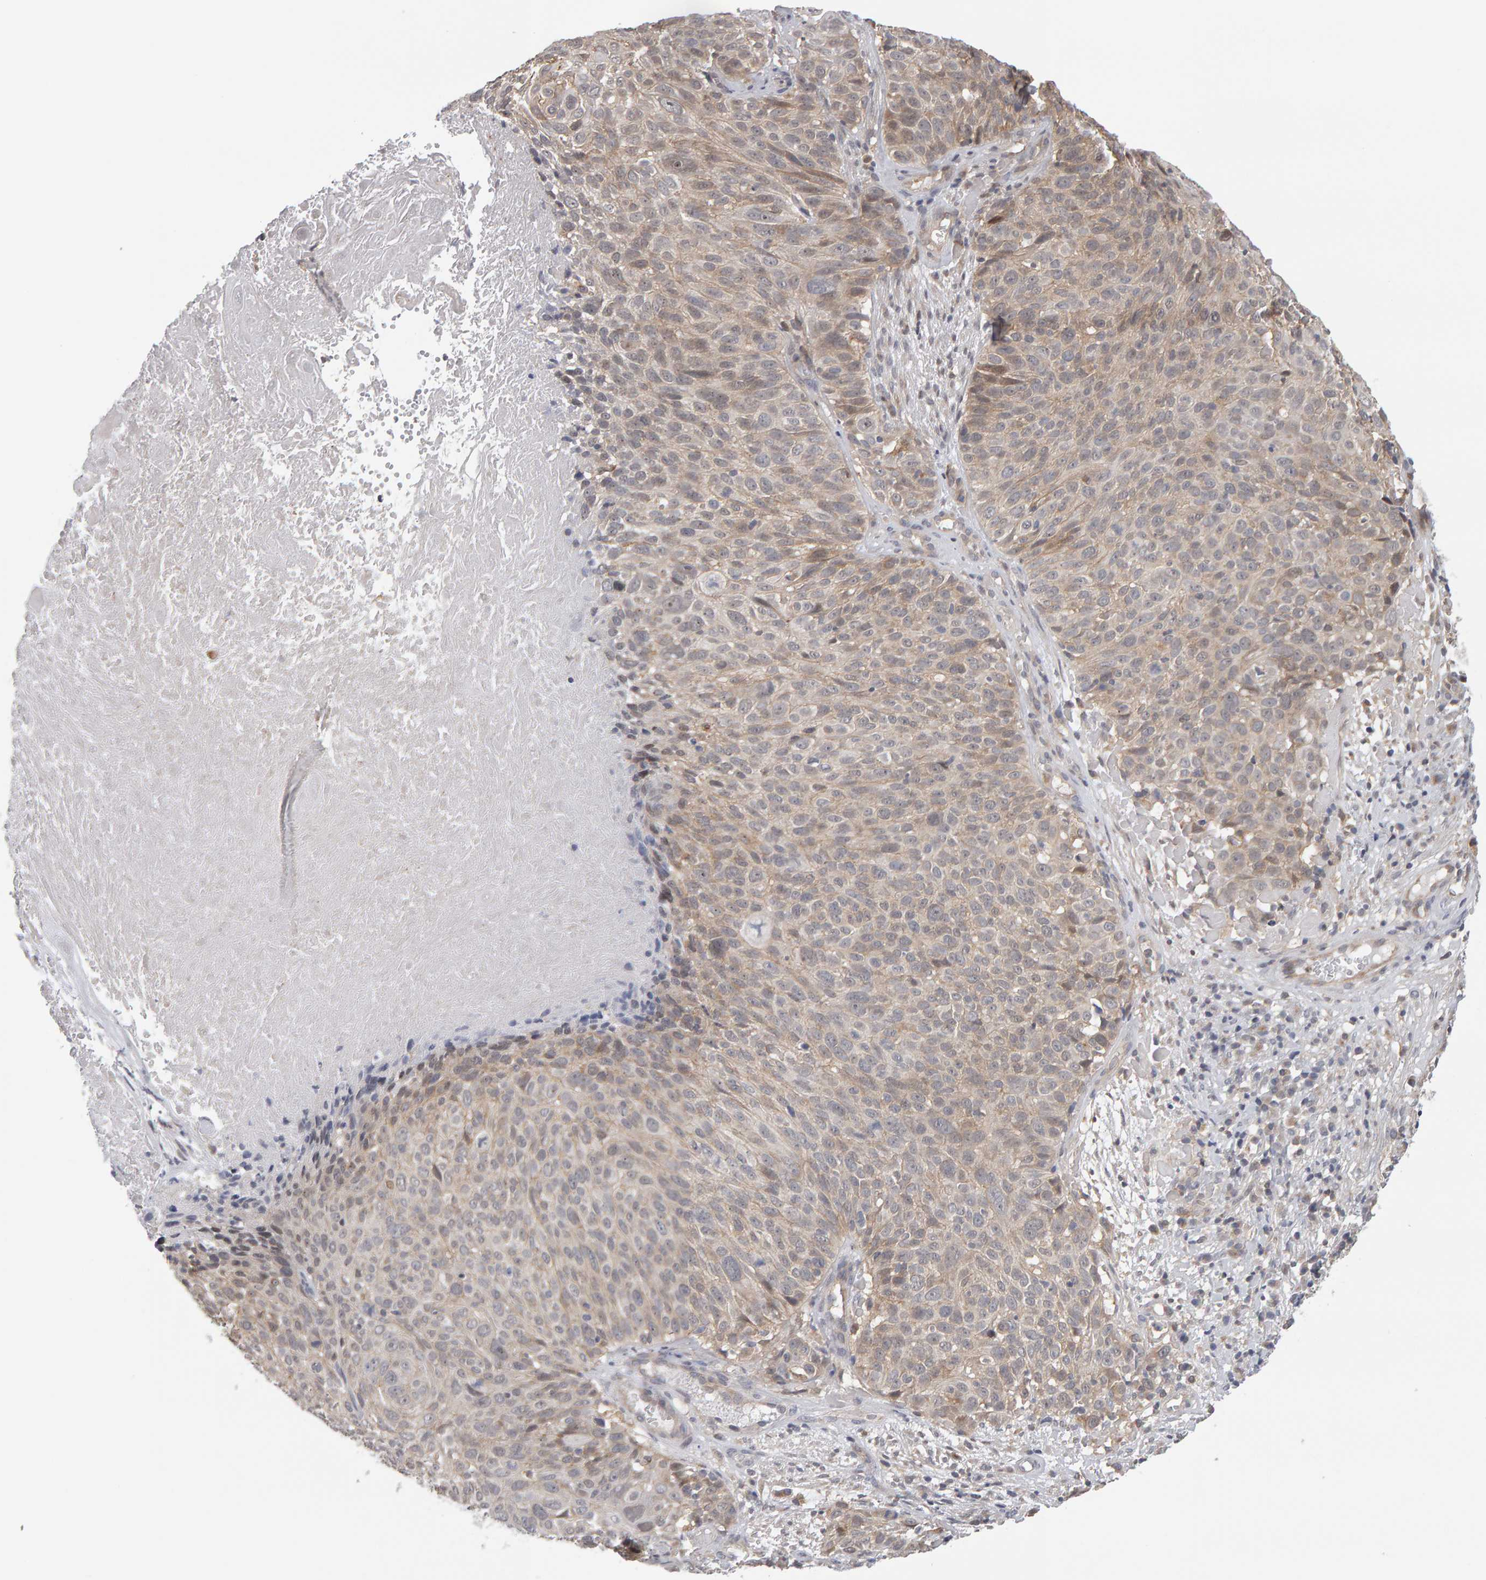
{"staining": {"intensity": "weak", "quantity": ">75%", "location": "cytoplasmic/membranous"}, "tissue": "cervical cancer", "cell_type": "Tumor cells", "image_type": "cancer", "snomed": [{"axis": "morphology", "description": "Squamous cell carcinoma, NOS"}, {"axis": "topography", "description": "Cervix"}], "caption": "Cervical cancer (squamous cell carcinoma) stained for a protein (brown) shows weak cytoplasmic/membranous positive positivity in approximately >75% of tumor cells.", "gene": "MSRA", "patient": {"sex": "female", "age": 74}}